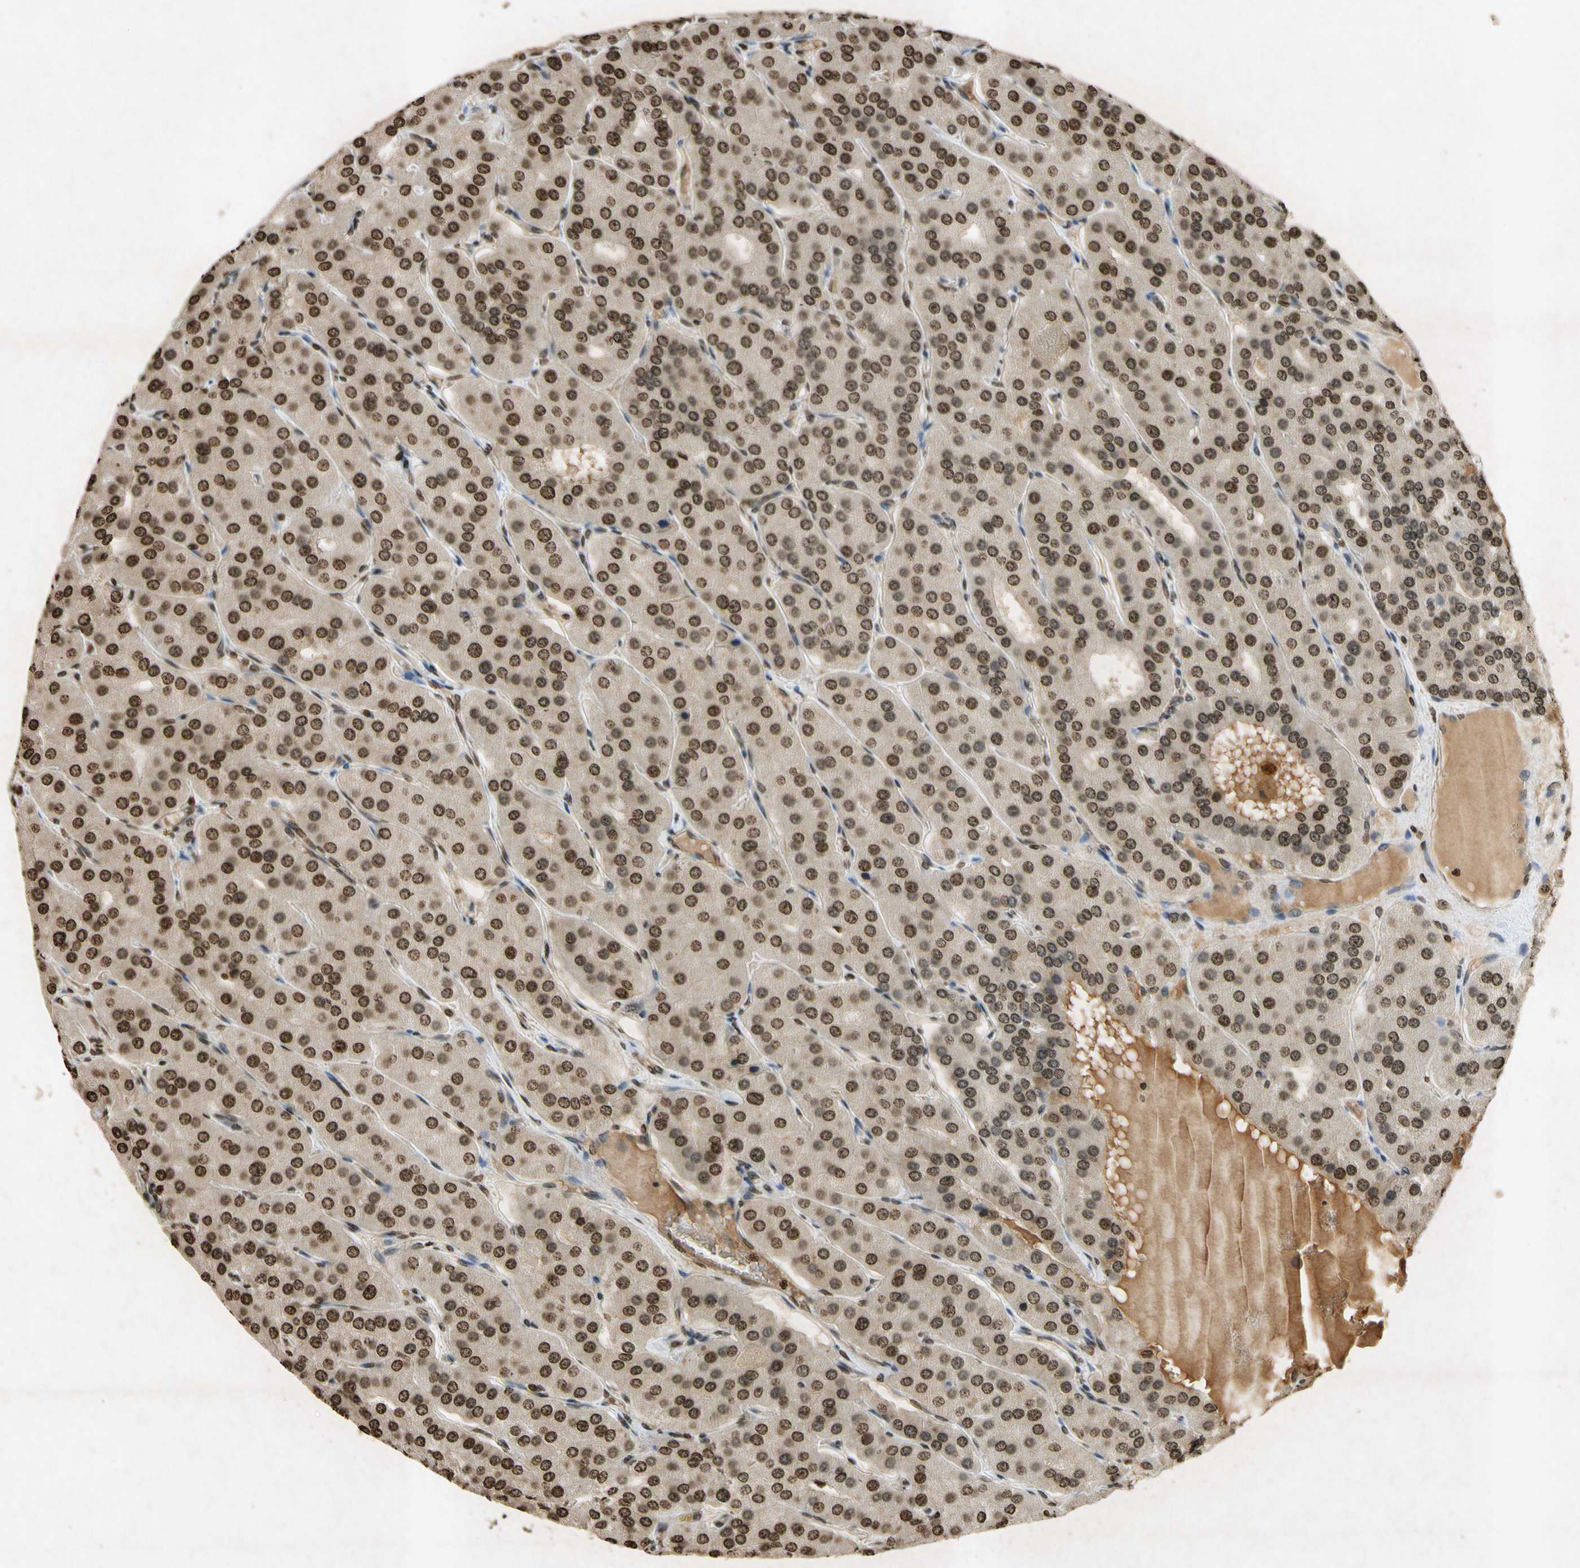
{"staining": {"intensity": "moderate", "quantity": ">75%", "location": "nuclear"}, "tissue": "parathyroid gland", "cell_type": "Glandular cells", "image_type": "normal", "snomed": [{"axis": "morphology", "description": "Normal tissue, NOS"}, {"axis": "morphology", "description": "Adenoma, NOS"}, {"axis": "topography", "description": "Parathyroid gland"}], "caption": "Protein expression analysis of unremarkable parathyroid gland shows moderate nuclear expression in about >75% of glandular cells.", "gene": "HOXB3", "patient": {"sex": "female", "age": 86}}